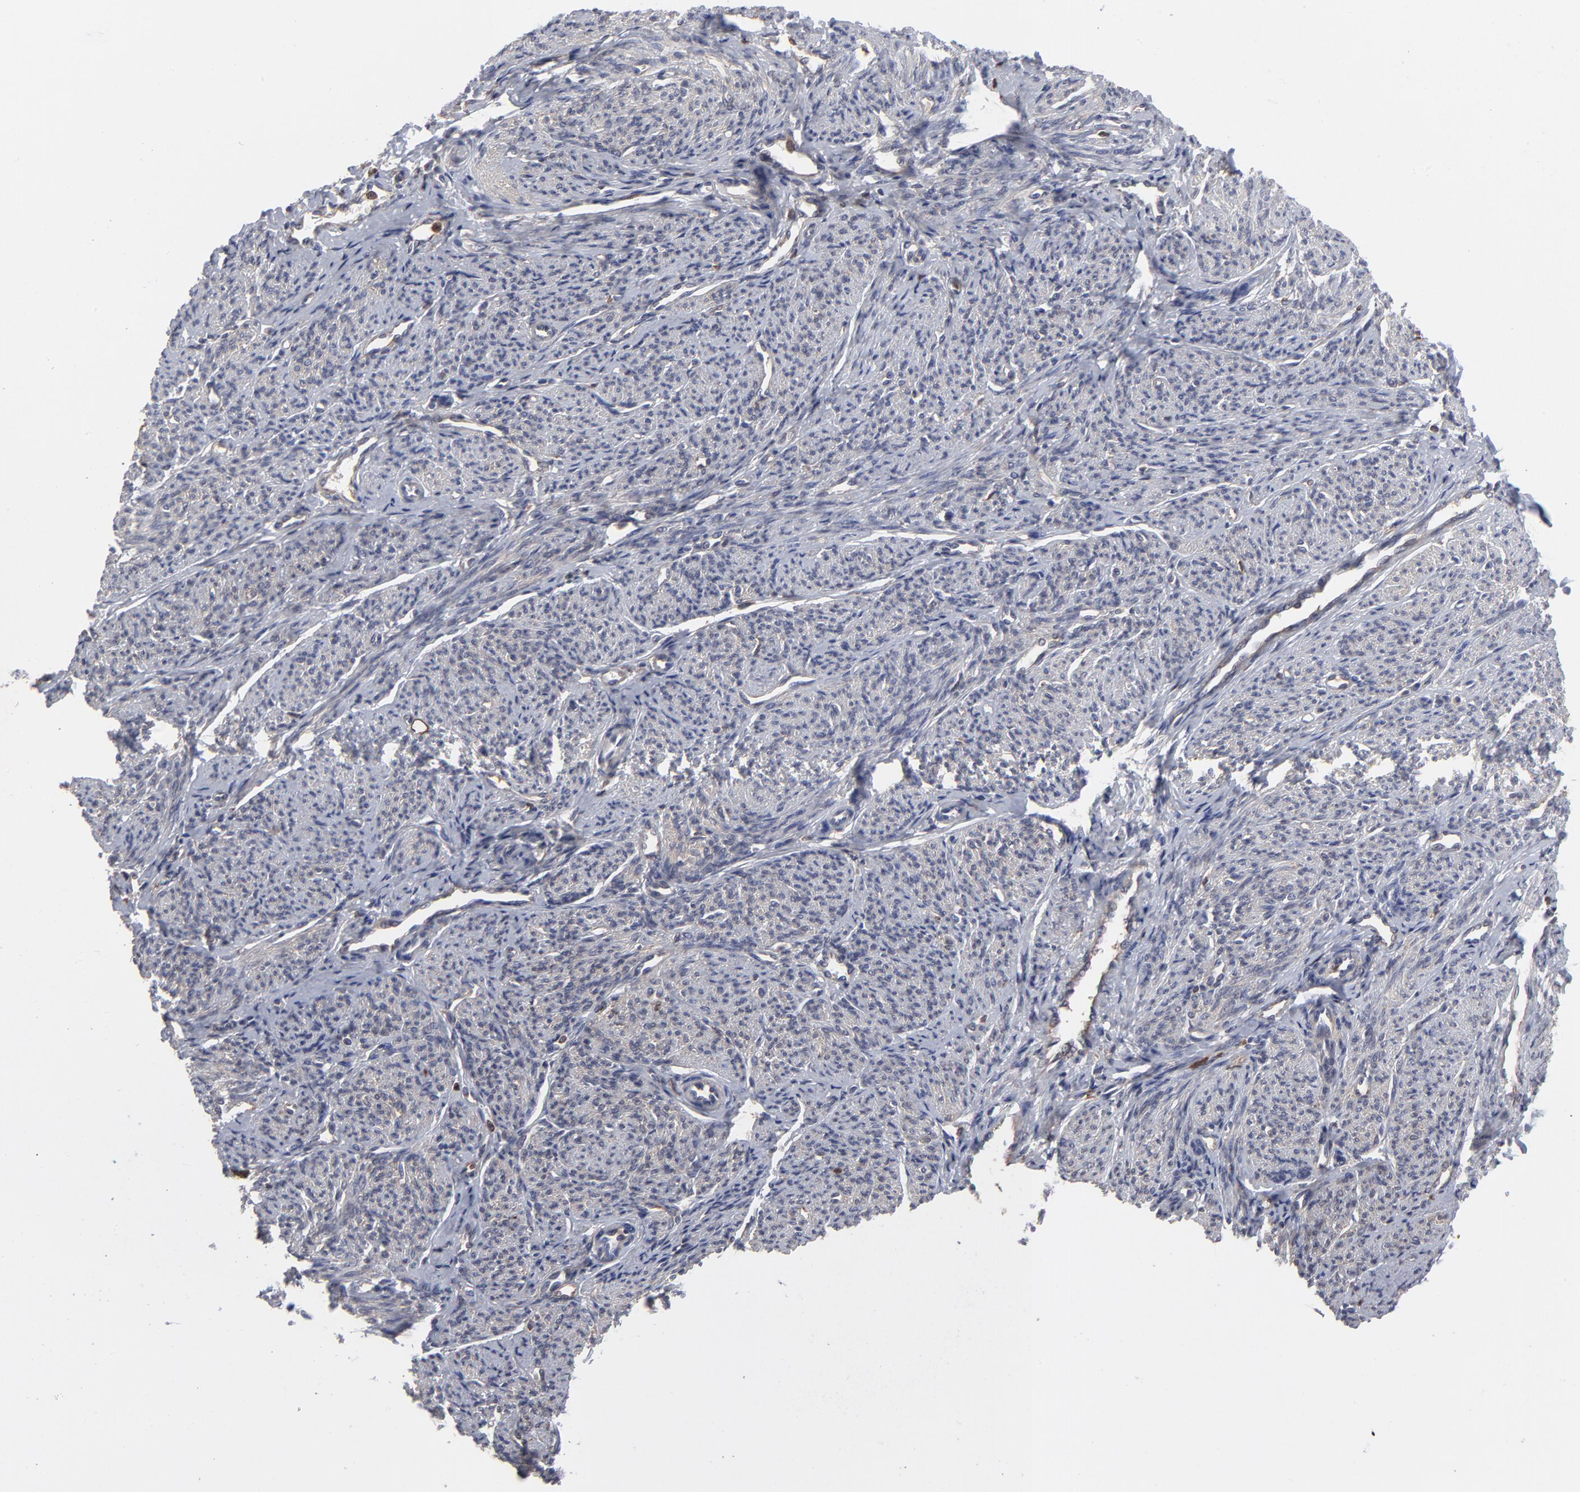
{"staining": {"intensity": "negative", "quantity": "none", "location": "none"}, "tissue": "smooth muscle", "cell_type": "Smooth muscle cells", "image_type": "normal", "snomed": [{"axis": "morphology", "description": "Normal tissue, NOS"}, {"axis": "topography", "description": "Smooth muscle"}], "caption": "Micrograph shows no protein expression in smooth muscle cells of benign smooth muscle.", "gene": "MAP2K1", "patient": {"sex": "female", "age": 65}}